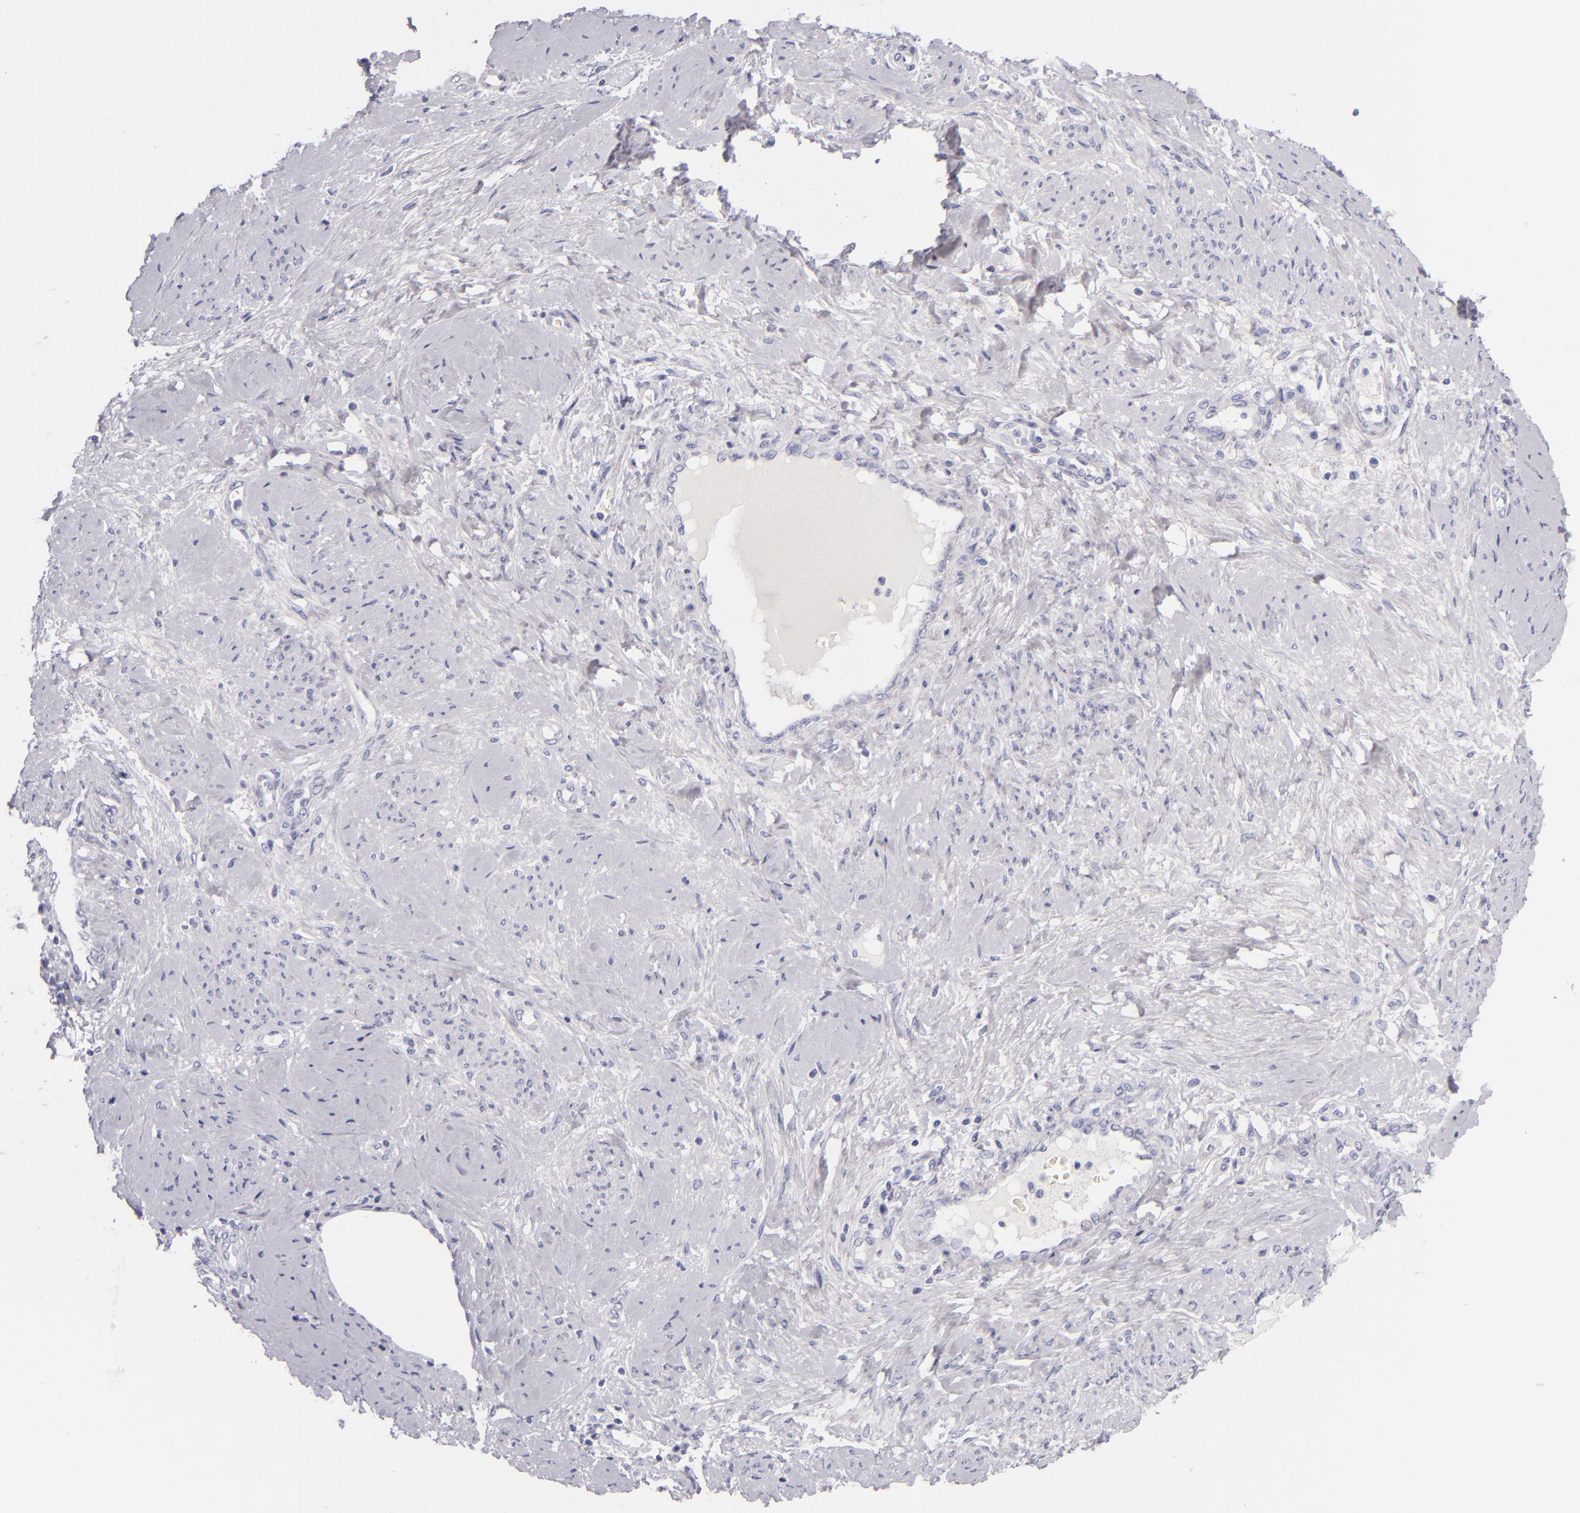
{"staining": {"intensity": "negative", "quantity": "none", "location": "none"}, "tissue": "cervical cancer", "cell_type": "Tumor cells", "image_type": "cancer", "snomed": [{"axis": "morphology", "description": "Squamous cell carcinoma, NOS"}, {"axis": "topography", "description": "Cervix"}], "caption": "This image is of cervical squamous cell carcinoma stained with immunohistochemistry (IHC) to label a protein in brown with the nuclei are counter-stained blue. There is no positivity in tumor cells.", "gene": "CD207", "patient": {"sex": "female", "age": 41}}